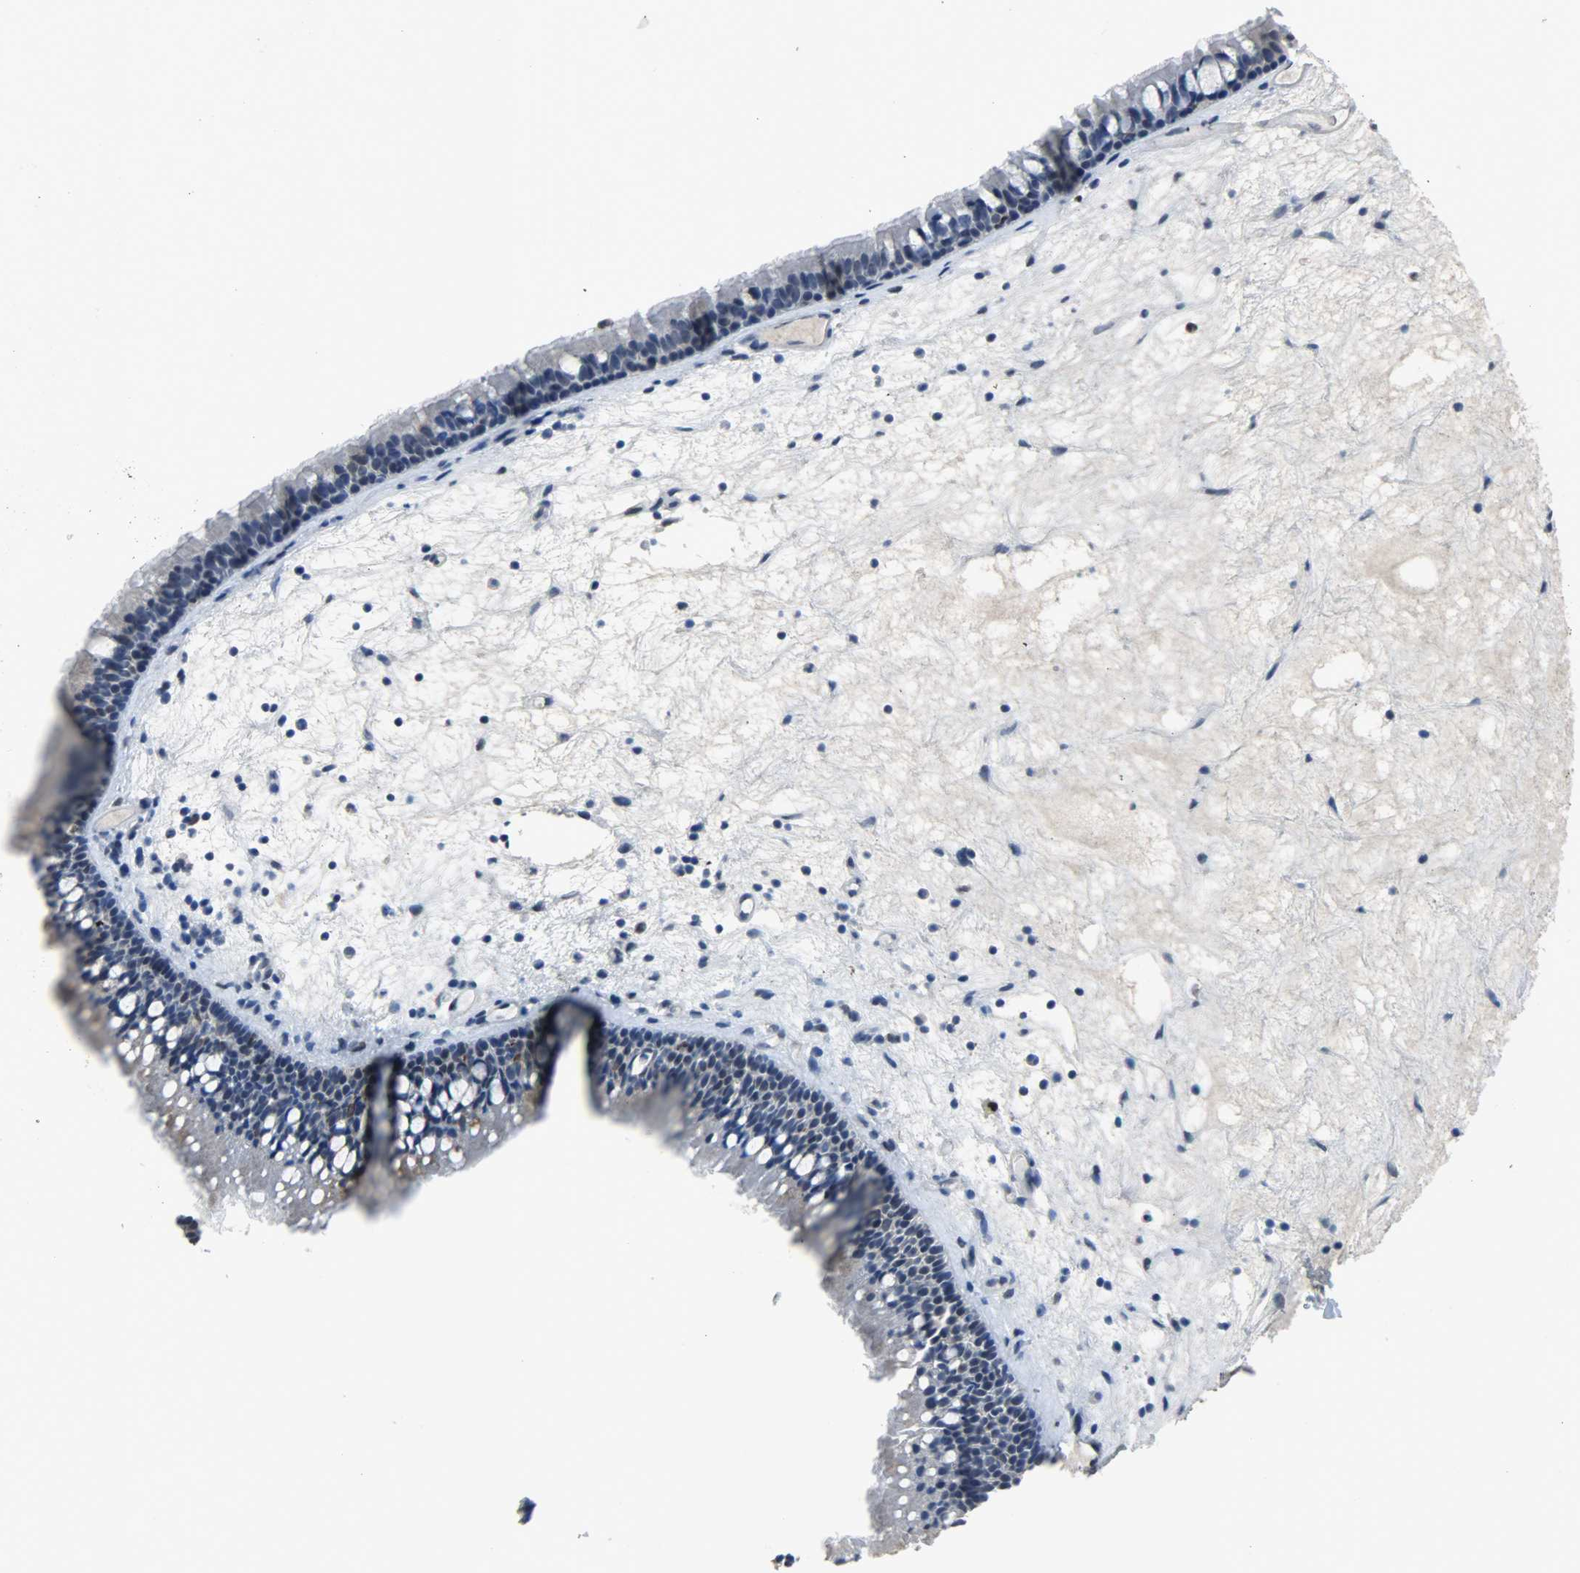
{"staining": {"intensity": "weak", "quantity": "<25%", "location": "cytoplasmic/membranous"}, "tissue": "nasopharynx", "cell_type": "Respiratory epithelial cells", "image_type": "normal", "snomed": [{"axis": "morphology", "description": "Normal tissue, NOS"}, {"axis": "topography", "description": "Nasopharynx"}], "caption": "The histopathology image displays no significant staining in respiratory epithelial cells of nasopharynx.", "gene": "PPARG", "patient": {"sex": "female", "age": 78}}